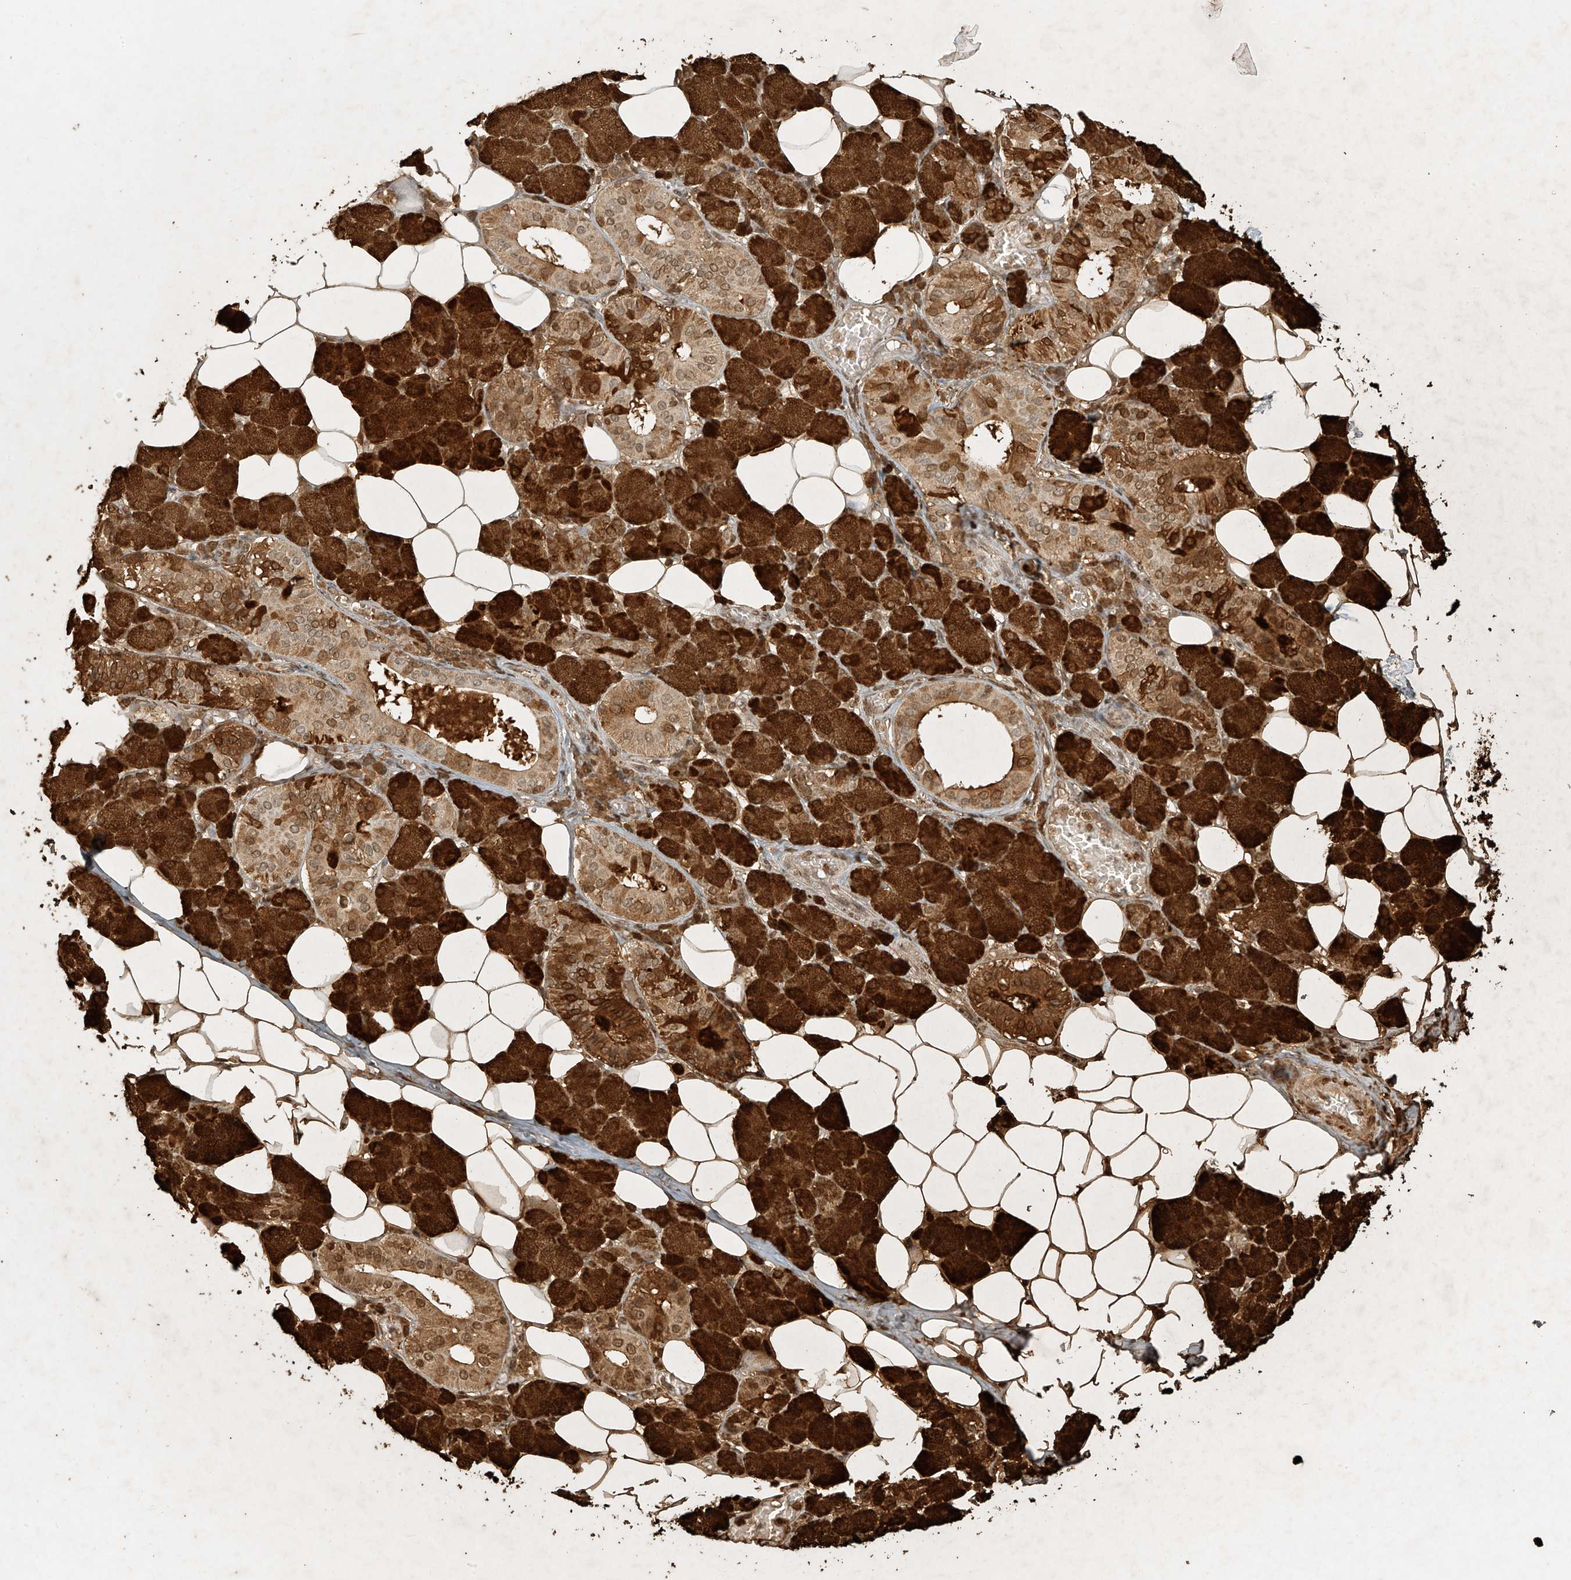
{"staining": {"intensity": "strong", "quantity": ">75%", "location": "cytoplasmic/membranous,nuclear"}, "tissue": "salivary gland", "cell_type": "Glandular cells", "image_type": "normal", "snomed": [{"axis": "morphology", "description": "Normal tissue, NOS"}, {"axis": "topography", "description": "Salivary gland"}], "caption": "Human salivary gland stained with a brown dye shows strong cytoplasmic/membranous,nuclear positive expression in approximately >75% of glandular cells.", "gene": "OSBPL7", "patient": {"sex": "female", "age": 33}}